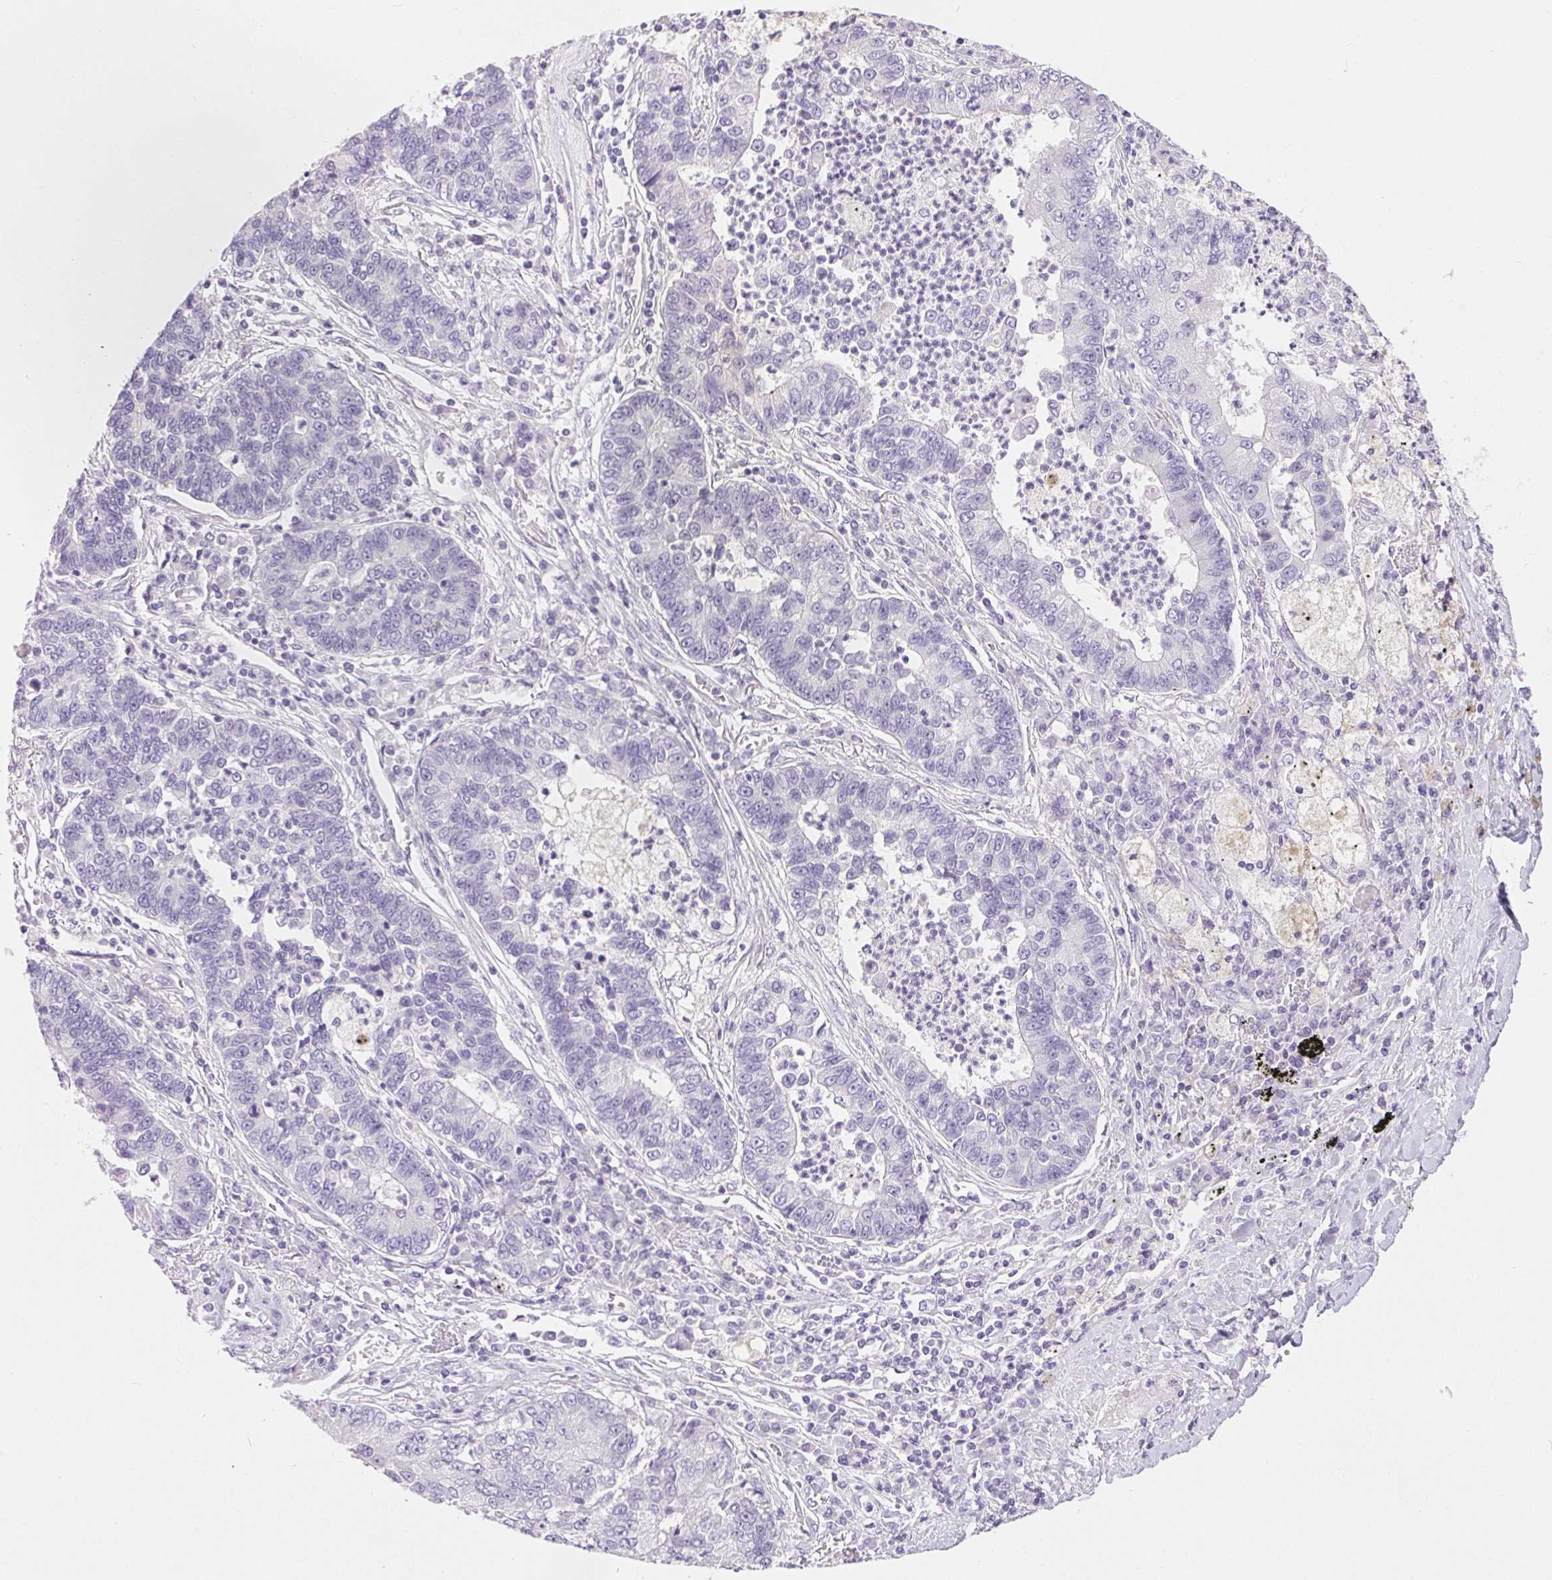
{"staining": {"intensity": "negative", "quantity": "none", "location": "none"}, "tissue": "lung cancer", "cell_type": "Tumor cells", "image_type": "cancer", "snomed": [{"axis": "morphology", "description": "Adenocarcinoma, NOS"}, {"axis": "topography", "description": "Lung"}], "caption": "IHC of lung cancer (adenocarcinoma) reveals no positivity in tumor cells.", "gene": "CLDN16", "patient": {"sex": "female", "age": 57}}